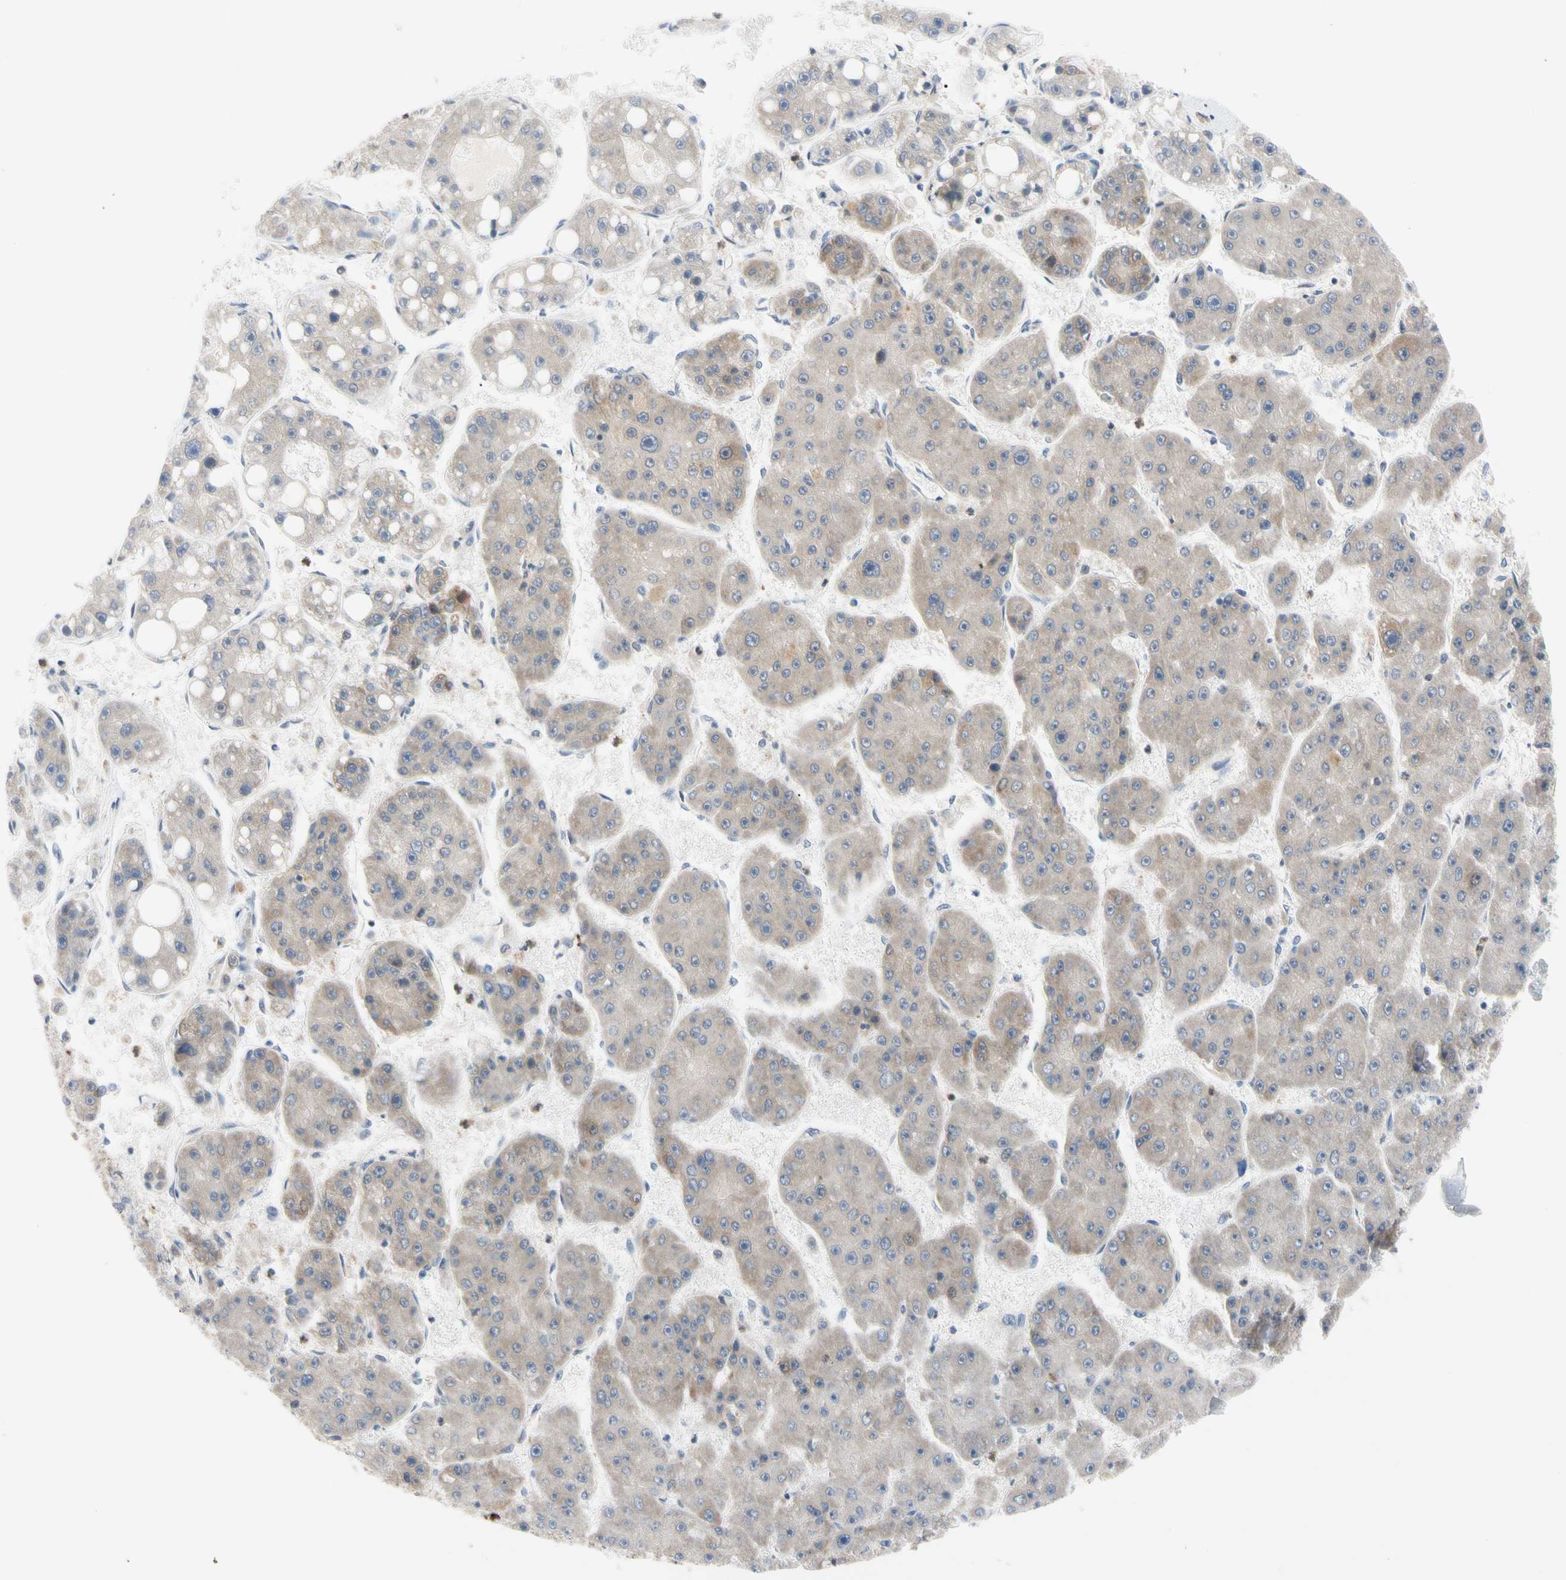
{"staining": {"intensity": "weak", "quantity": "25%-75%", "location": "cytoplasmic/membranous"}, "tissue": "liver cancer", "cell_type": "Tumor cells", "image_type": "cancer", "snomed": [{"axis": "morphology", "description": "Carcinoma, Hepatocellular, NOS"}, {"axis": "topography", "description": "Liver"}], "caption": "Liver hepatocellular carcinoma stained with DAB IHC reveals low levels of weak cytoplasmic/membranous staining in approximately 25%-75% of tumor cells.", "gene": "MCL1", "patient": {"sex": "female", "age": 61}}